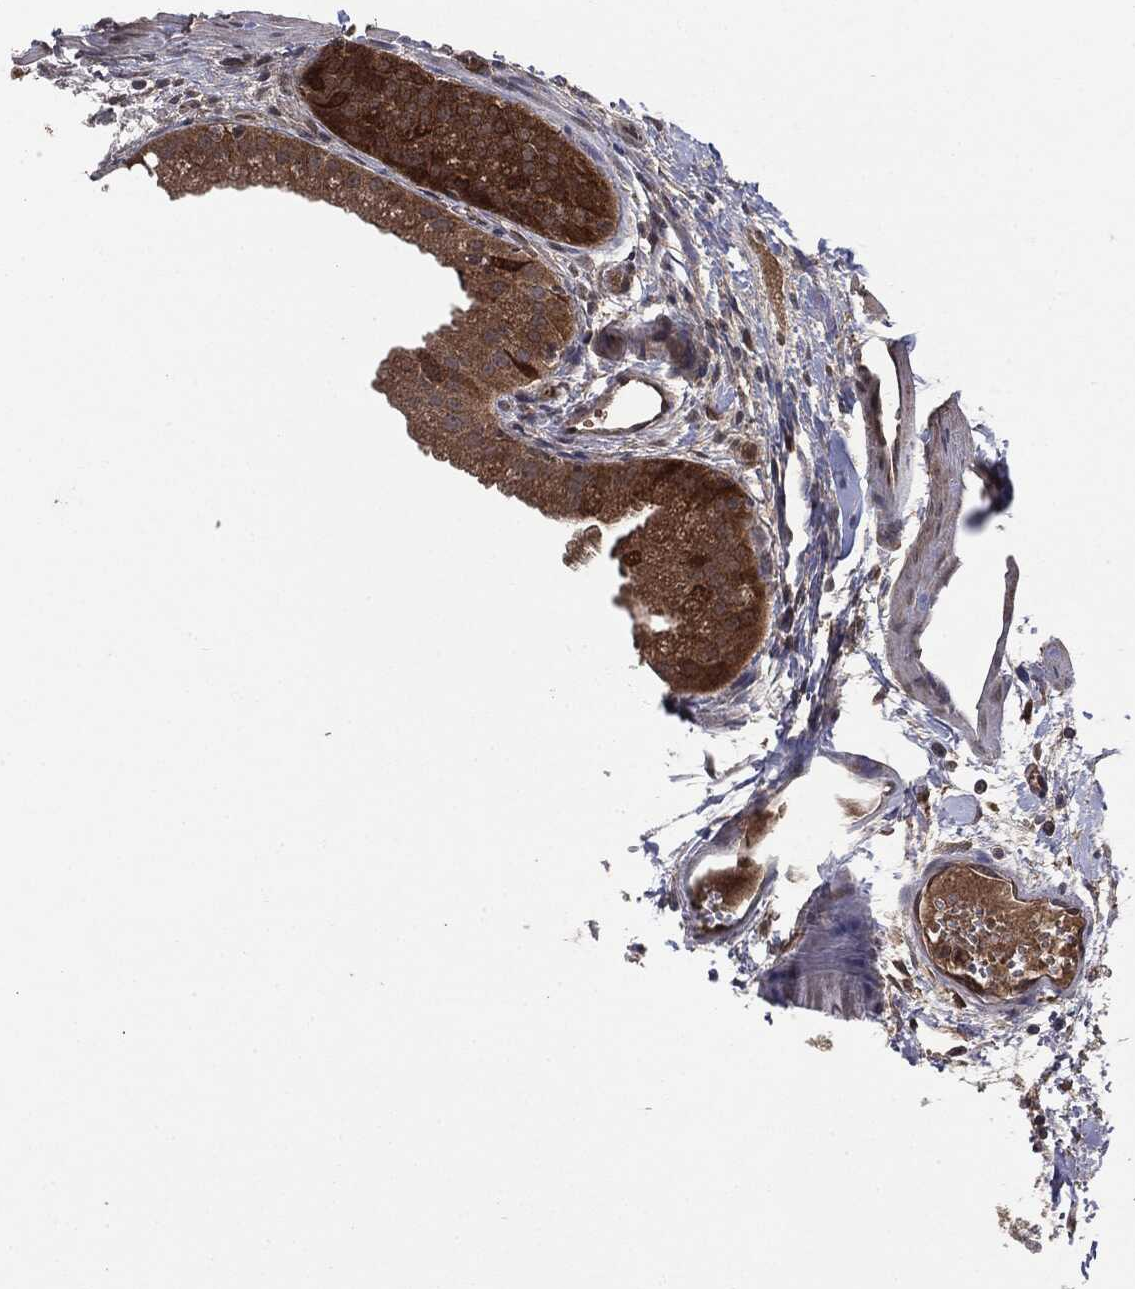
{"staining": {"intensity": "strong", "quantity": ">75%", "location": "cytoplasmic/membranous"}, "tissue": "gallbladder", "cell_type": "Glandular cells", "image_type": "normal", "snomed": [{"axis": "morphology", "description": "Normal tissue, NOS"}, {"axis": "topography", "description": "Gallbladder"}], "caption": "A histopathology image of gallbladder stained for a protein demonstrates strong cytoplasmic/membranous brown staining in glandular cells.", "gene": "NME1", "patient": {"sex": "male", "age": 67}}